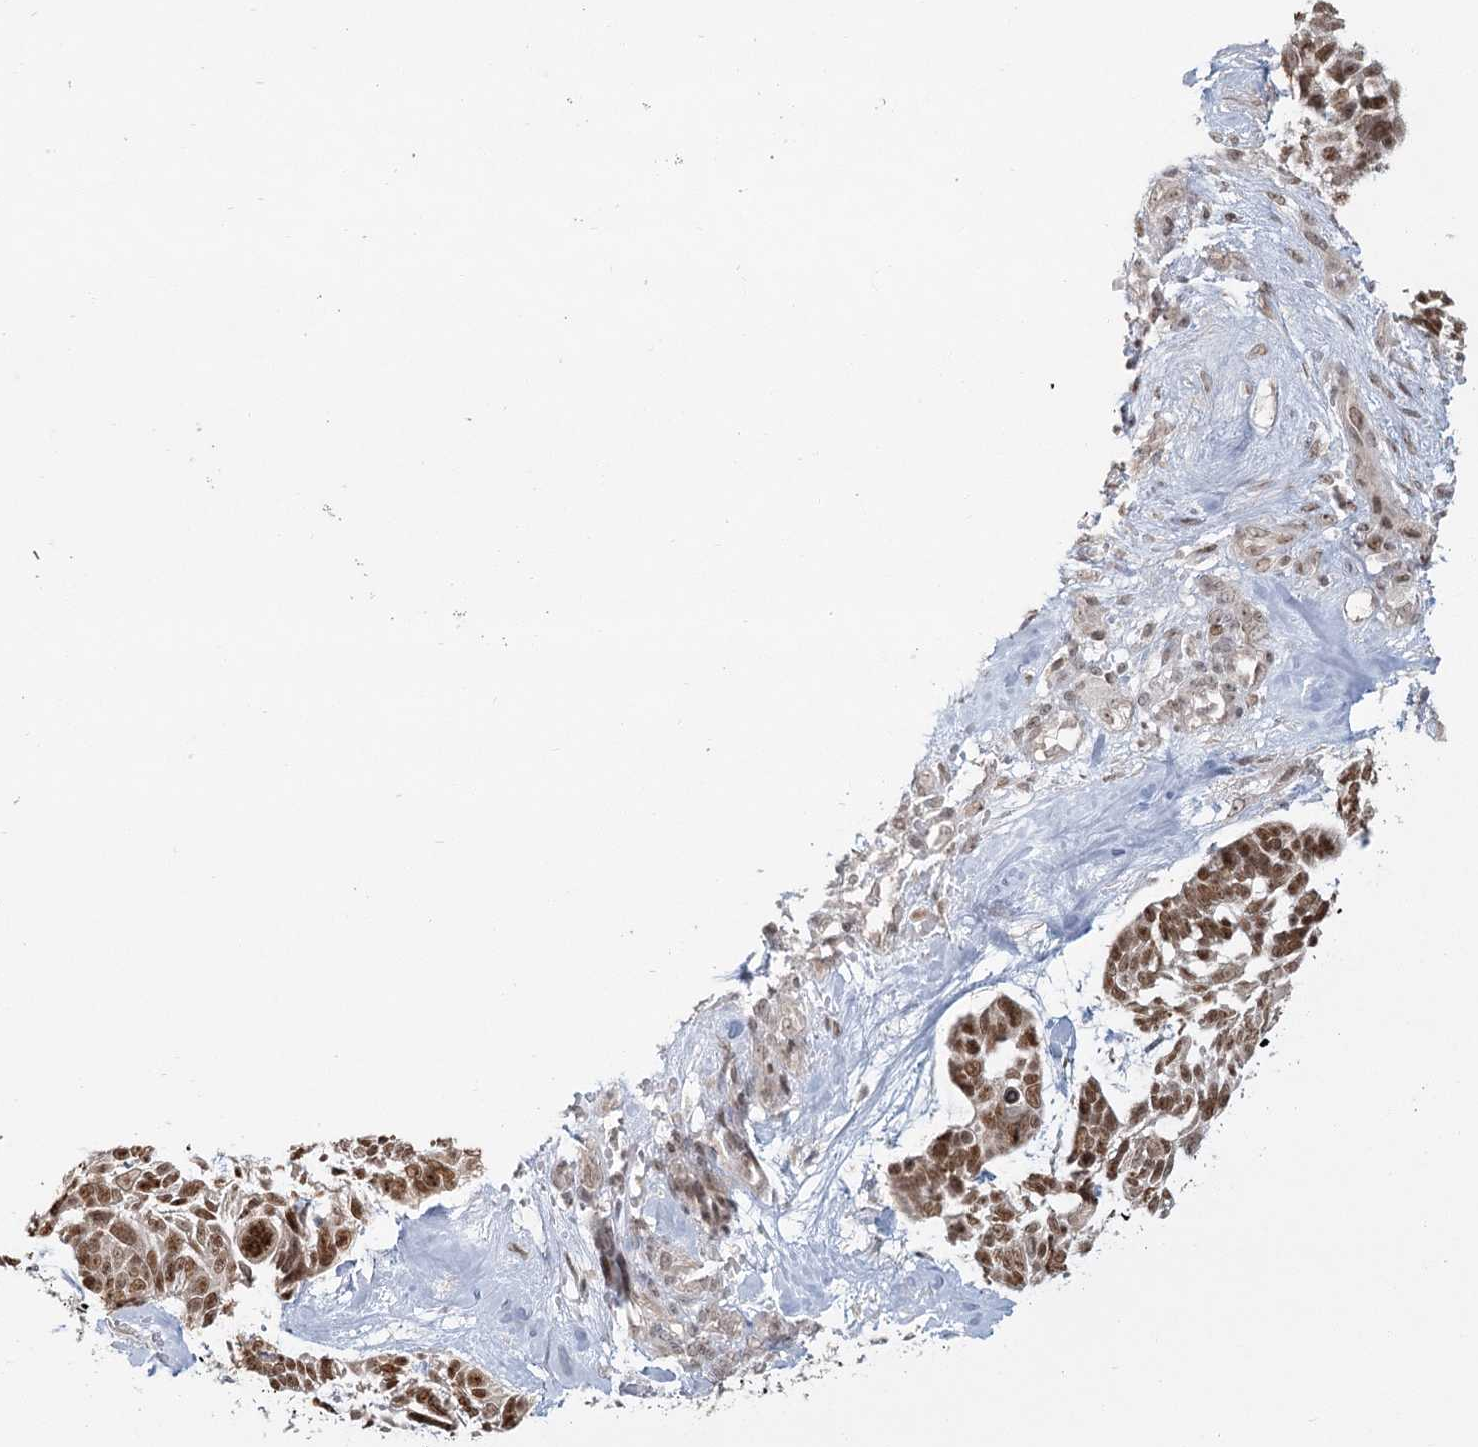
{"staining": {"intensity": "moderate", "quantity": ">75%", "location": "nuclear"}, "tissue": "skin cancer", "cell_type": "Tumor cells", "image_type": "cancer", "snomed": [{"axis": "morphology", "description": "Basal cell carcinoma"}, {"axis": "topography", "description": "Skin"}], "caption": "The immunohistochemical stain labels moderate nuclear staining in tumor cells of skin basal cell carcinoma tissue. (DAB (3,3'-diaminobenzidine) IHC, brown staining for protein, blue staining for nuclei).", "gene": "R3HCC1L", "patient": {"sex": "male", "age": 88}}